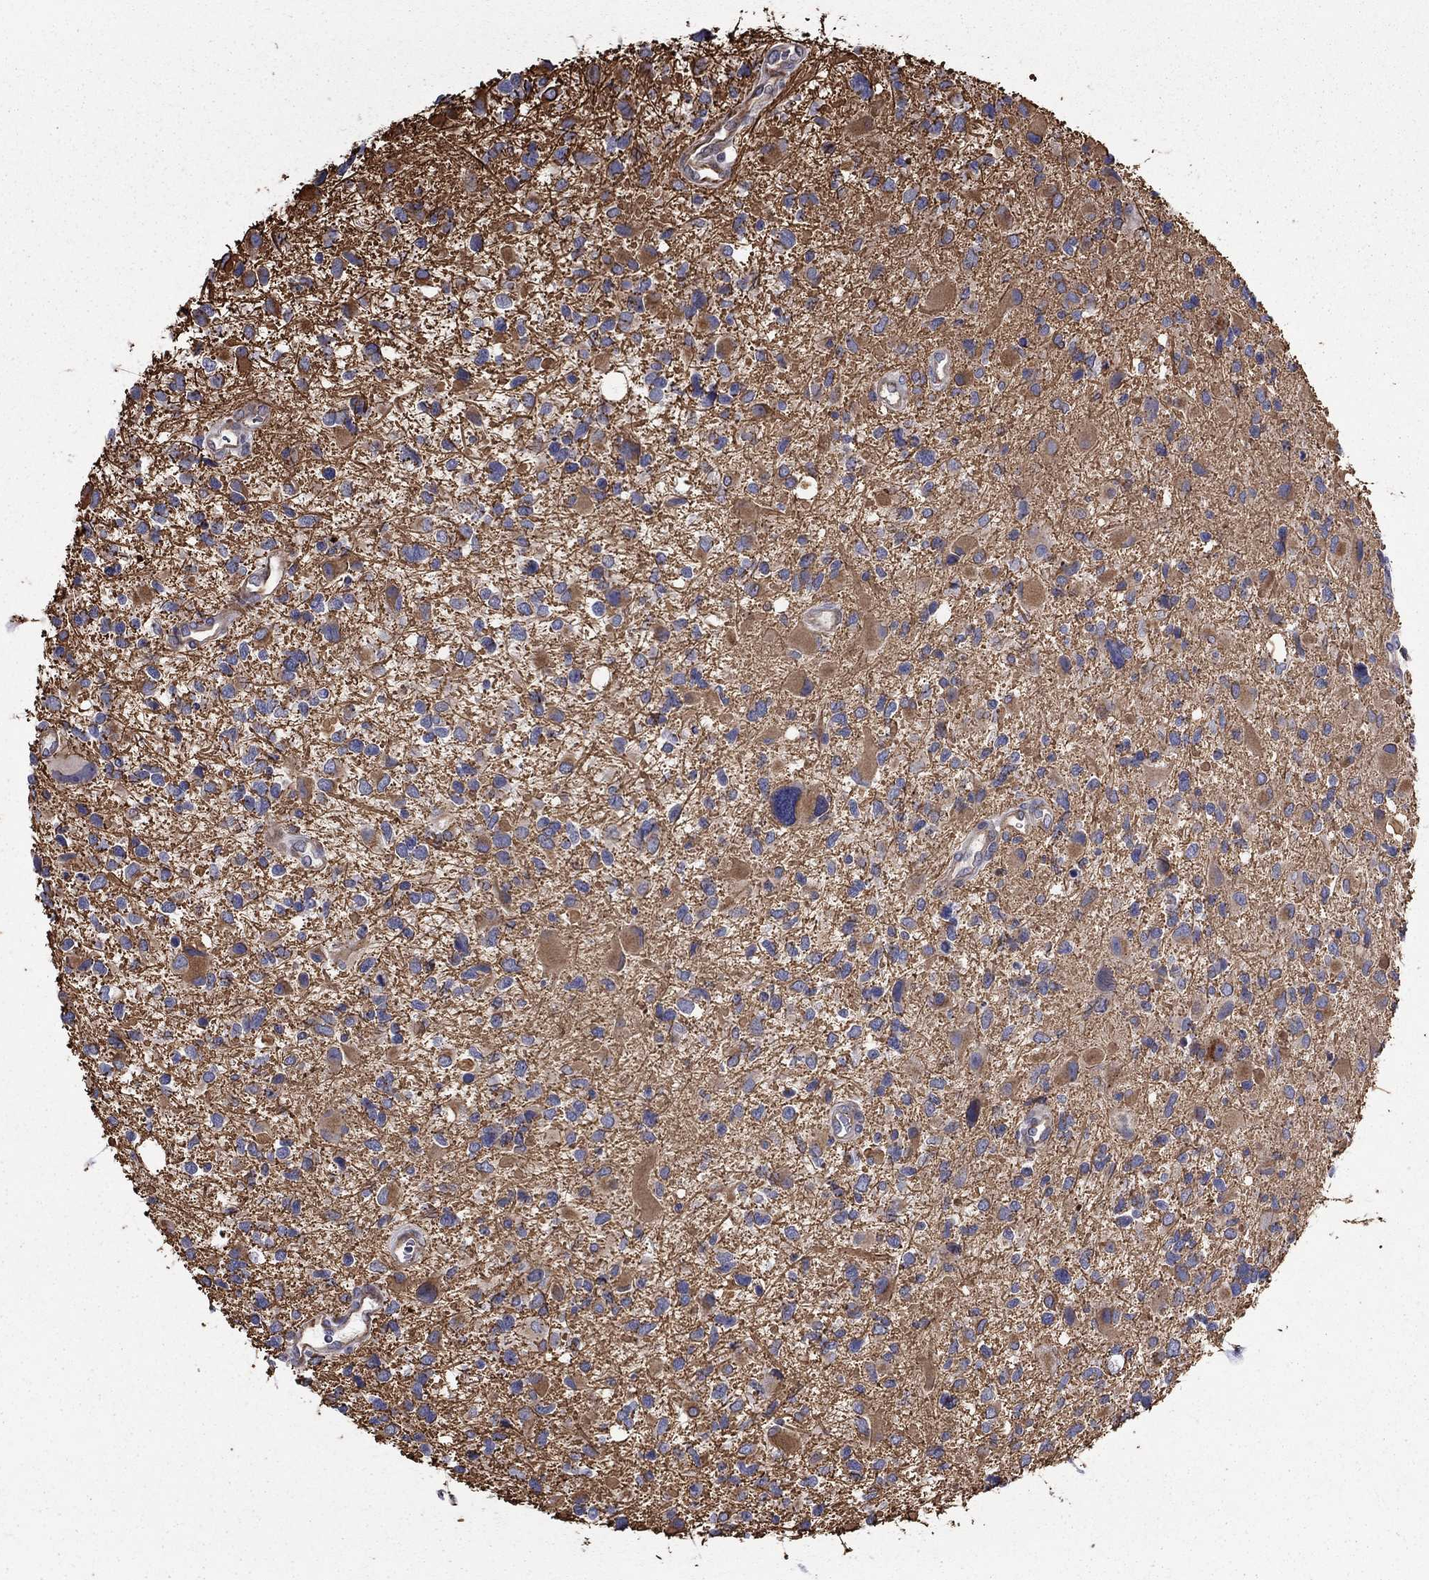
{"staining": {"intensity": "moderate", "quantity": "25%-75%", "location": "cytoplasmic/membranous"}, "tissue": "glioma", "cell_type": "Tumor cells", "image_type": "cancer", "snomed": [{"axis": "morphology", "description": "Glioma, malignant, Low grade"}, {"axis": "topography", "description": "Brain"}], "caption": "Protein staining of malignant glioma (low-grade) tissue demonstrates moderate cytoplasmic/membranous expression in approximately 25%-75% of tumor cells. (brown staining indicates protein expression, while blue staining denotes nuclei).", "gene": "CLSTN1", "patient": {"sex": "female", "age": 32}}